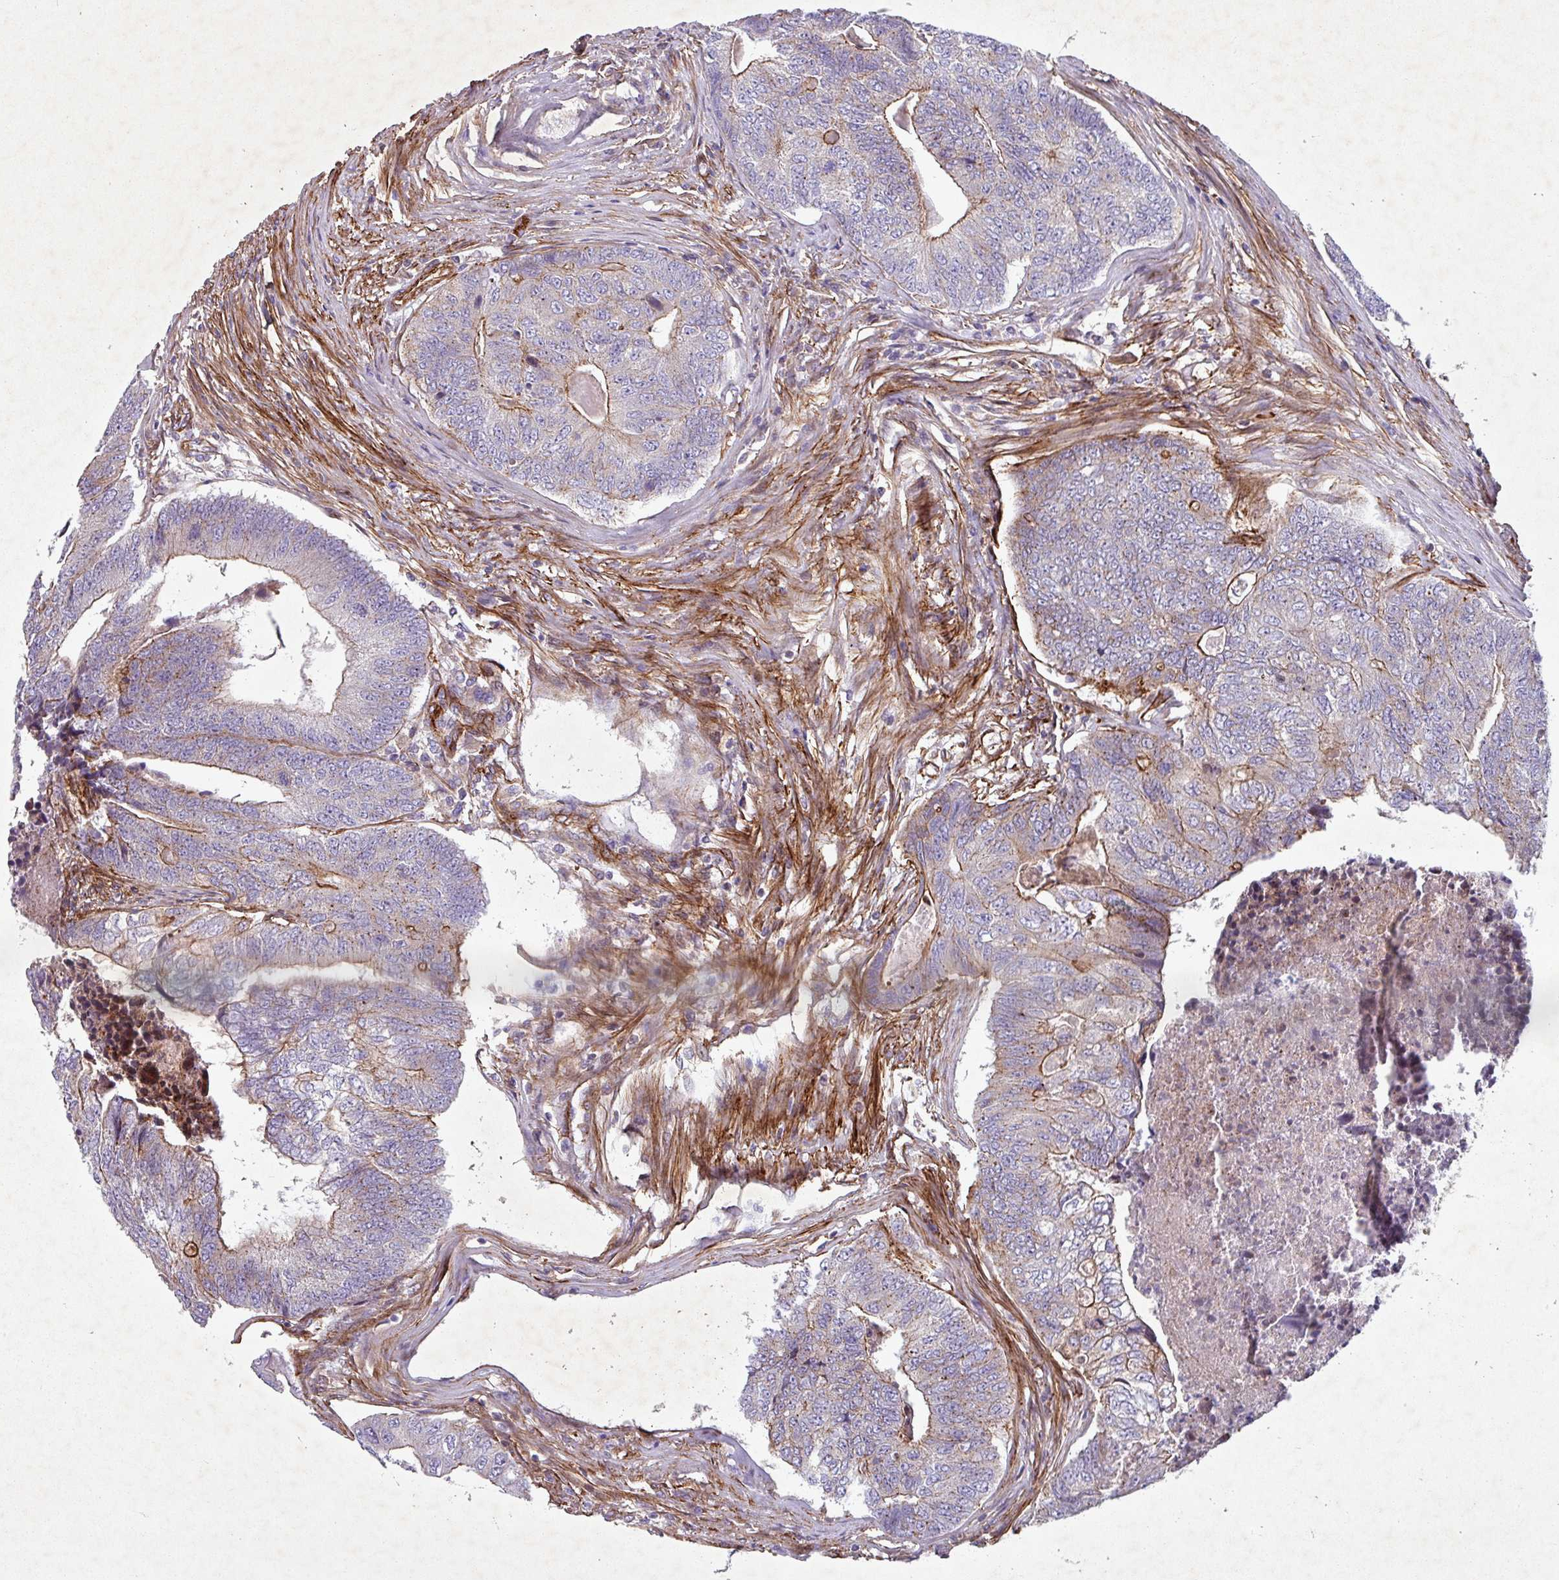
{"staining": {"intensity": "moderate", "quantity": "25%-75%", "location": "cytoplasmic/membranous"}, "tissue": "colorectal cancer", "cell_type": "Tumor cells", "image_type": "cancer", "snomed": [{"axis": "morphology", "description": "Adenocarcinoma, NOS"}, {"axis": "topography", "description": "Colon"}], "caption": "The photomicrograph displays a brown stain indicating the presence of a protein in the cytoplasmic/membranous of tumor cells in colorectal cancer (adenocarcinoma).", "gene": "ATP2C2", "patient": {"sex": "female", "age": 67}}